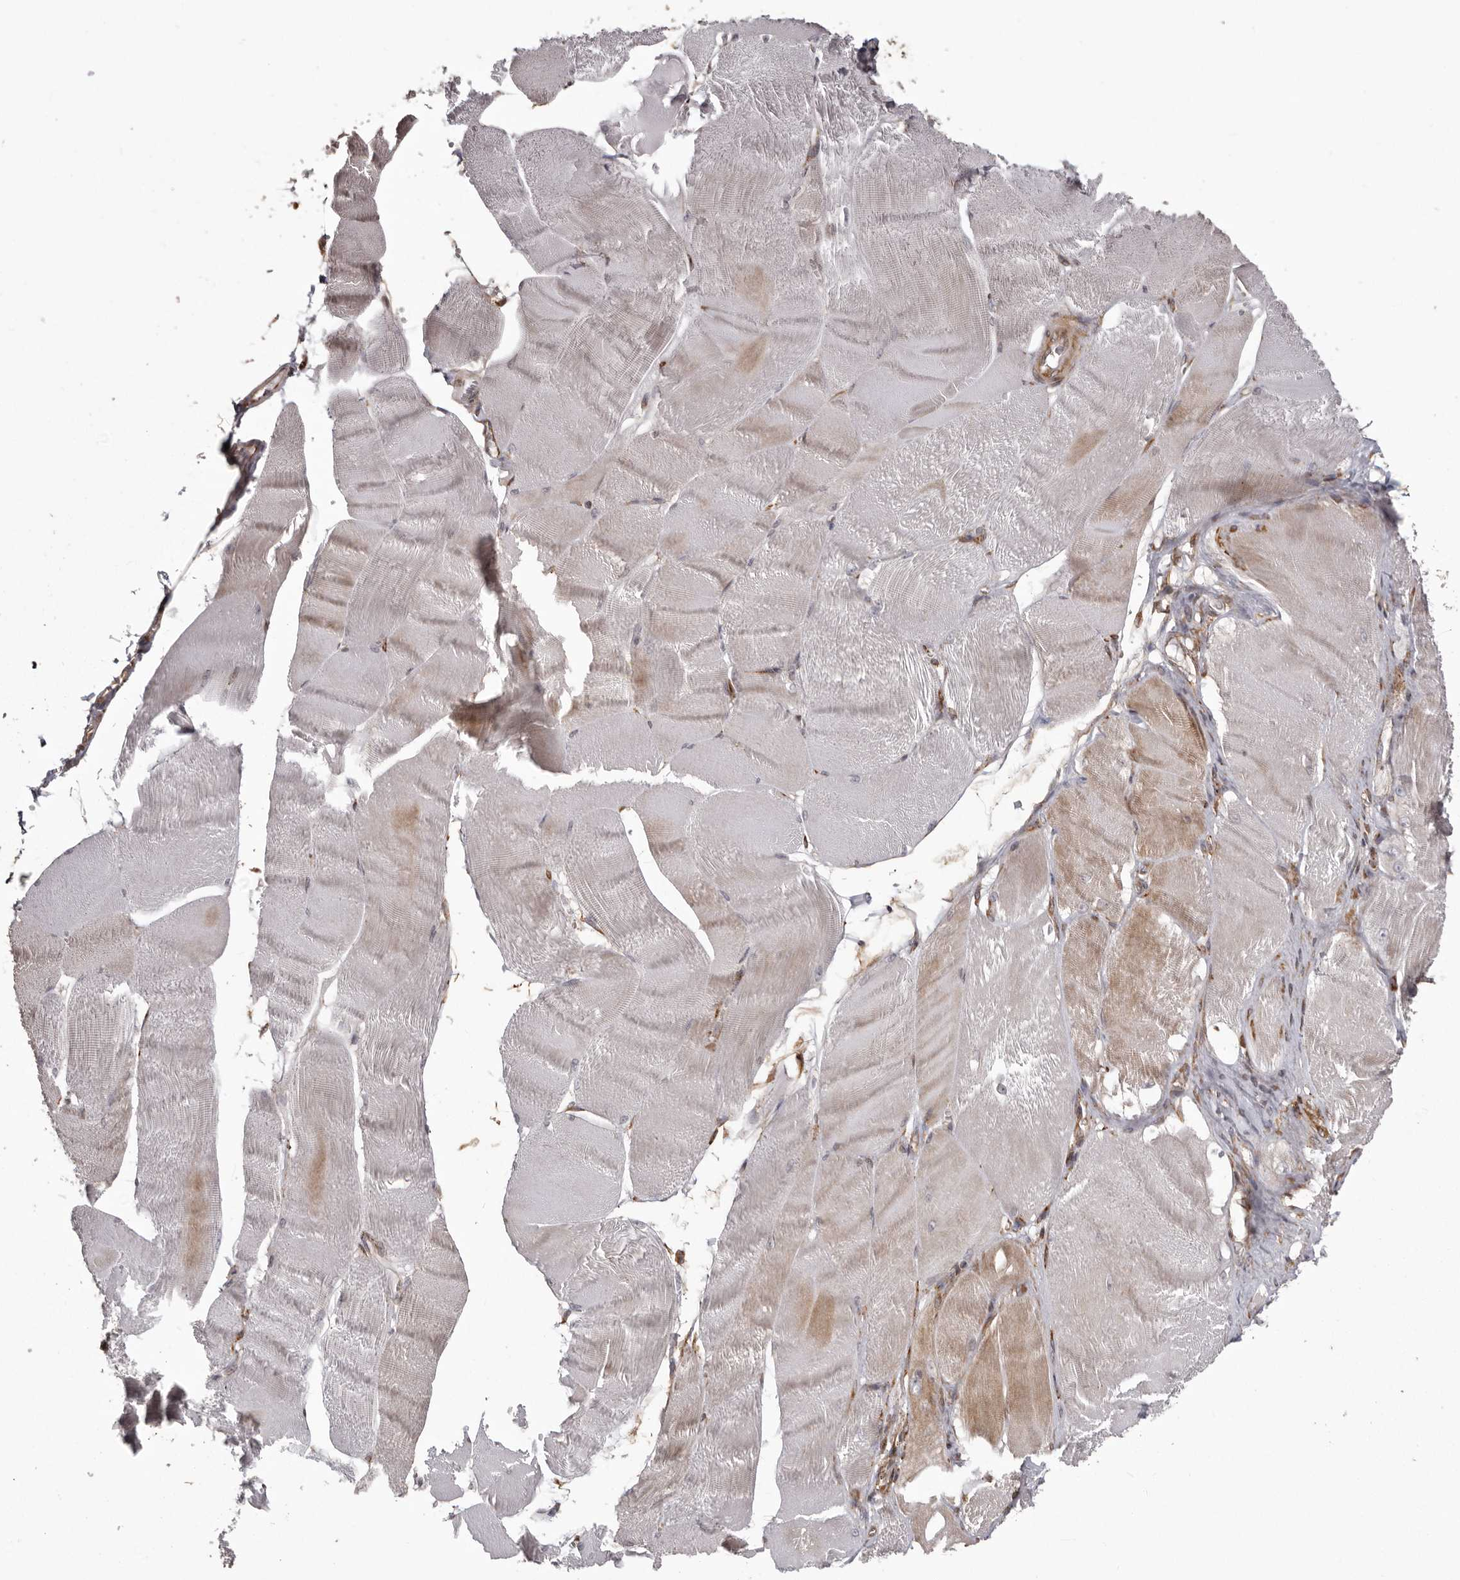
{"staining": {"intensity": "moderate", "quantity": "<25%", "location": "cytoplasmic/membranous"}, "tissue": "skeletal muscle", "cell_type": "Myocytes", "image_type": "normal", "snomed": [{"axis": "morphology", "description": "Normal tissue, NOS"}, {"axis": "morphology", "description": "Basal cell carcinoma"}, {"axis": "topography", "description": "Skeletal muscle"}], "caption": "Immunohistochemistry image of benign skeletal muscle stained for a protein (brown), which demonstrates low levels of moderate cytoplasmic/membranous expression in approximately <25% of myocytes.", "gene": "NUP43", "patient": {"sex": "female", "age": 64}}